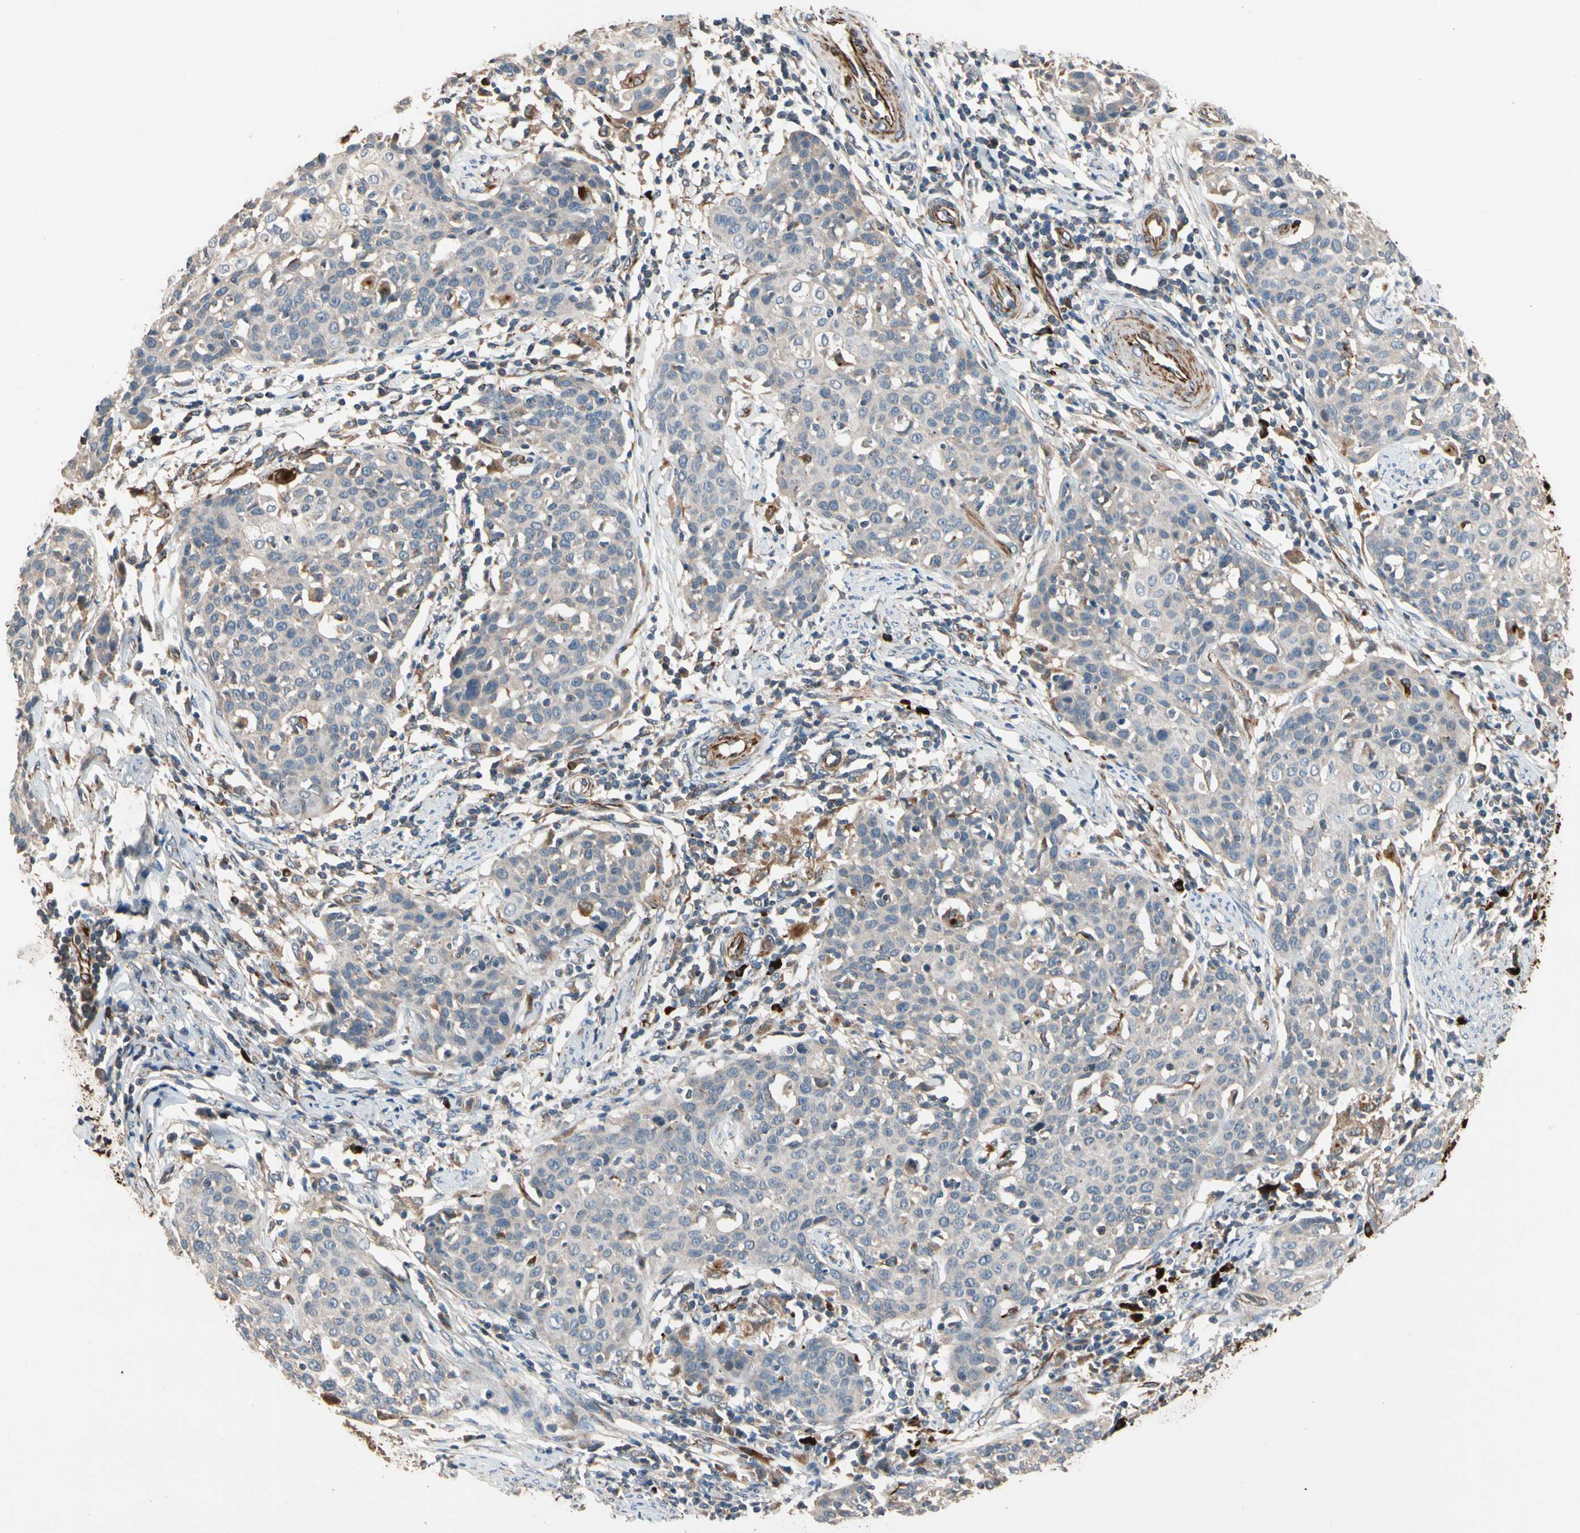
{"staining": {"intensity": "weak", "quantity": "<25%", "location": "cytoplasmic/membranous"}, "tissue": "cervical cancer", "cell_type": "Tumor cells", "image_type": "cancer", "snomed": [{"axis": "morphology", "description": "Squamous cell carcinoma, NOS"}, {"axis": "topography", "description": "Cervix"}], "caption": "DAB immunohistochemical staining of cervical cancer displays no significant positivity in tumor cells.", "gene": "FGD6", "patient": {"sex": "female", "age": 38}}